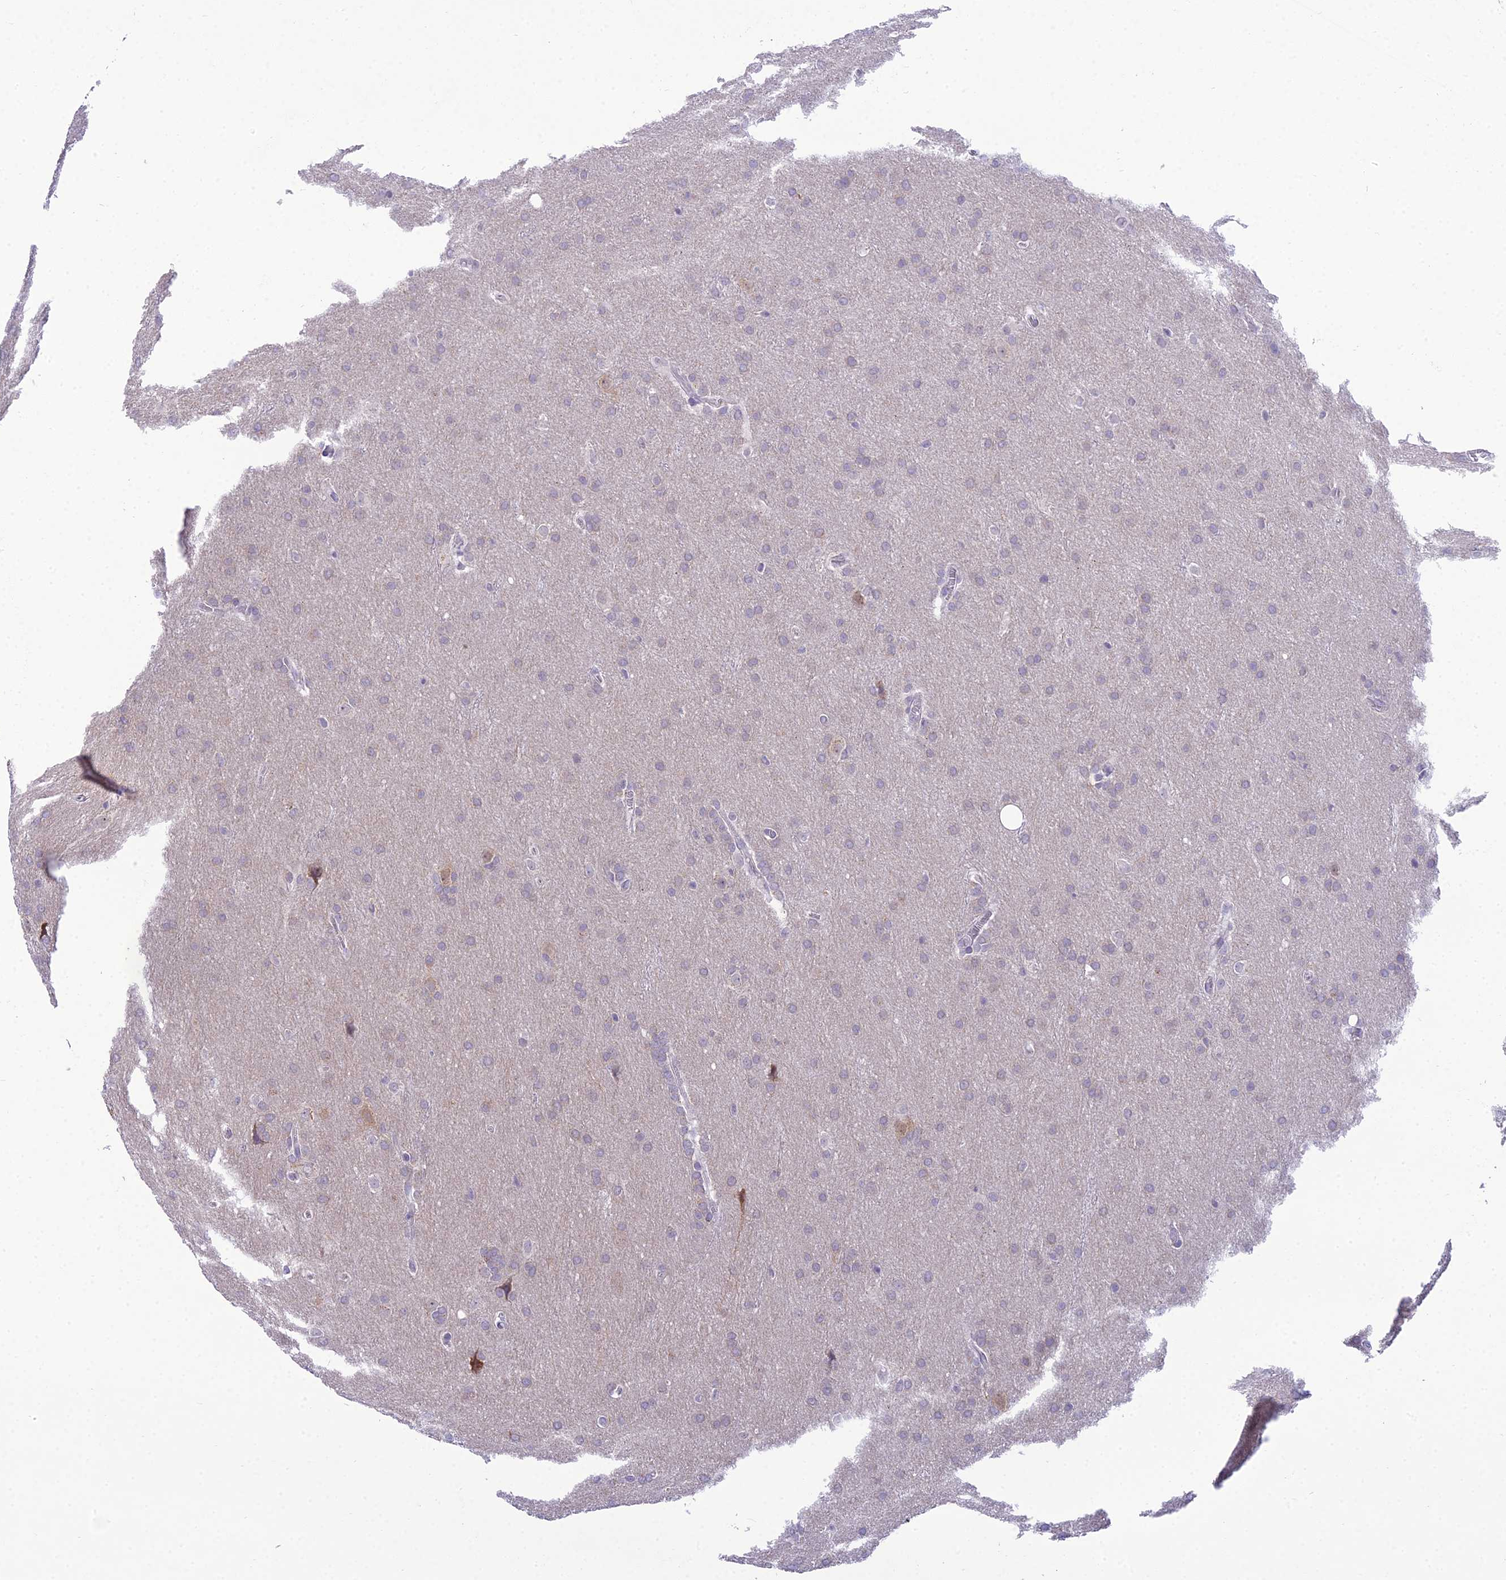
{"staining": {"intensity": "negative", "quantity": "none", "location": "none"}, "tissue": "glioma", "cell_type": "Tumor cells", "image_type": "cancer", "snomed": [{"axis": "morphology", "description": "Glioma, malignant, Low grade"}, {"axis": "topography", "description": "Brain"}], "caption": "A histopathology image of malignant low-grade glioma stained for a protein demonstrates no brown staining in tumor cells.", "gene": "MIIP", "patient": {"sex": "female", "age": 32}}